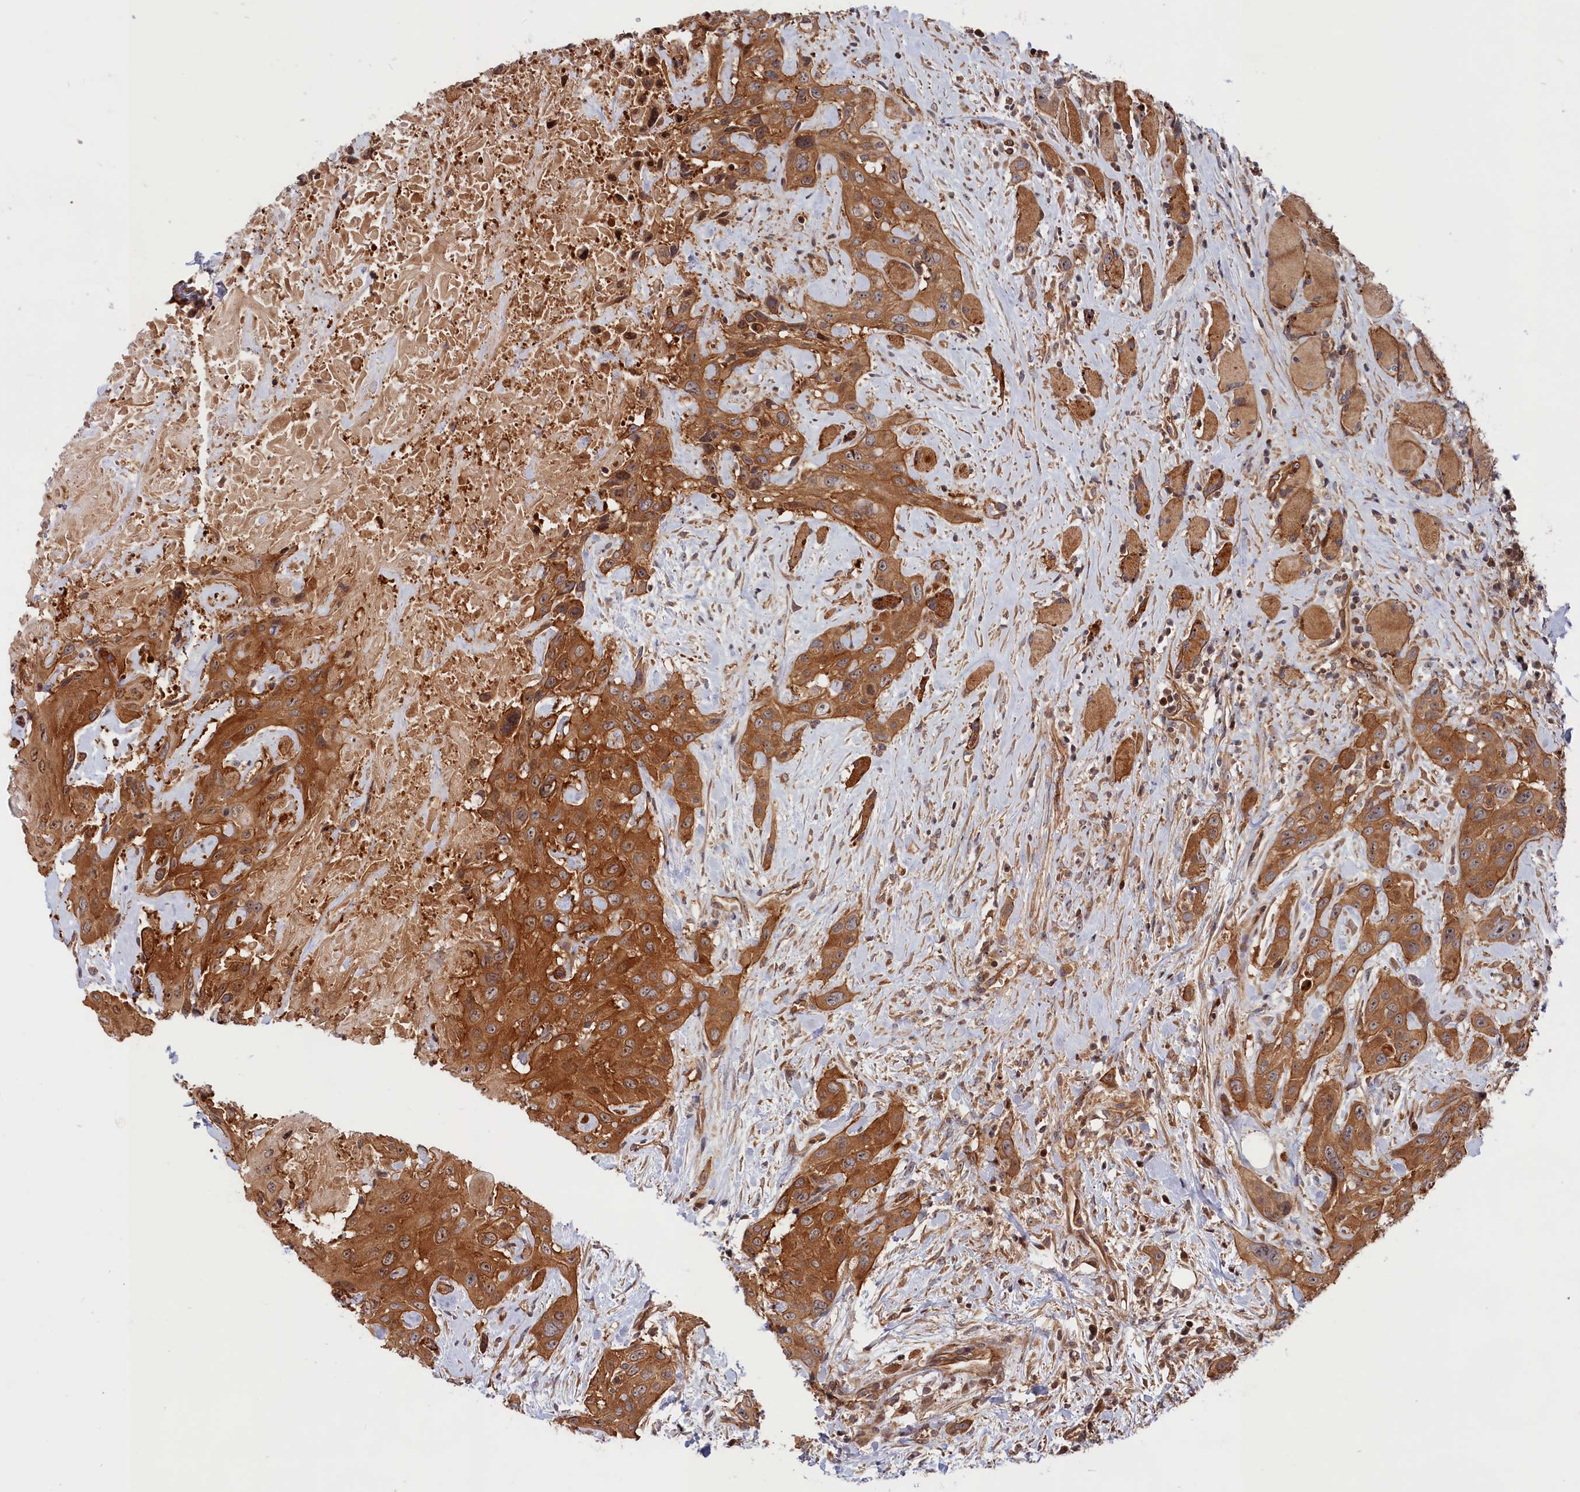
{"staining": {"intensity": "moderate", "quantity": "25%-75%", "location": "cytoplasmic/membranous"}, "tissue": "head and neck cancer", "cell_type": "Tumor cells", "image_type": "cancer", "snomed": [{"axis": "morphology", "description": "Squamous cell carcinoma, NOS"}, {"axis": "topography", "description": "Head-Neck"}], "caption": "Approximately 25%-75% of tumor cells in head and neck cancer reveal moderate cytoplasmic/membranous protein staining as visualized by brown immunohistochemical staining.", "gene": "CEP44", "patient": {"sex": "male", "age": 81}}